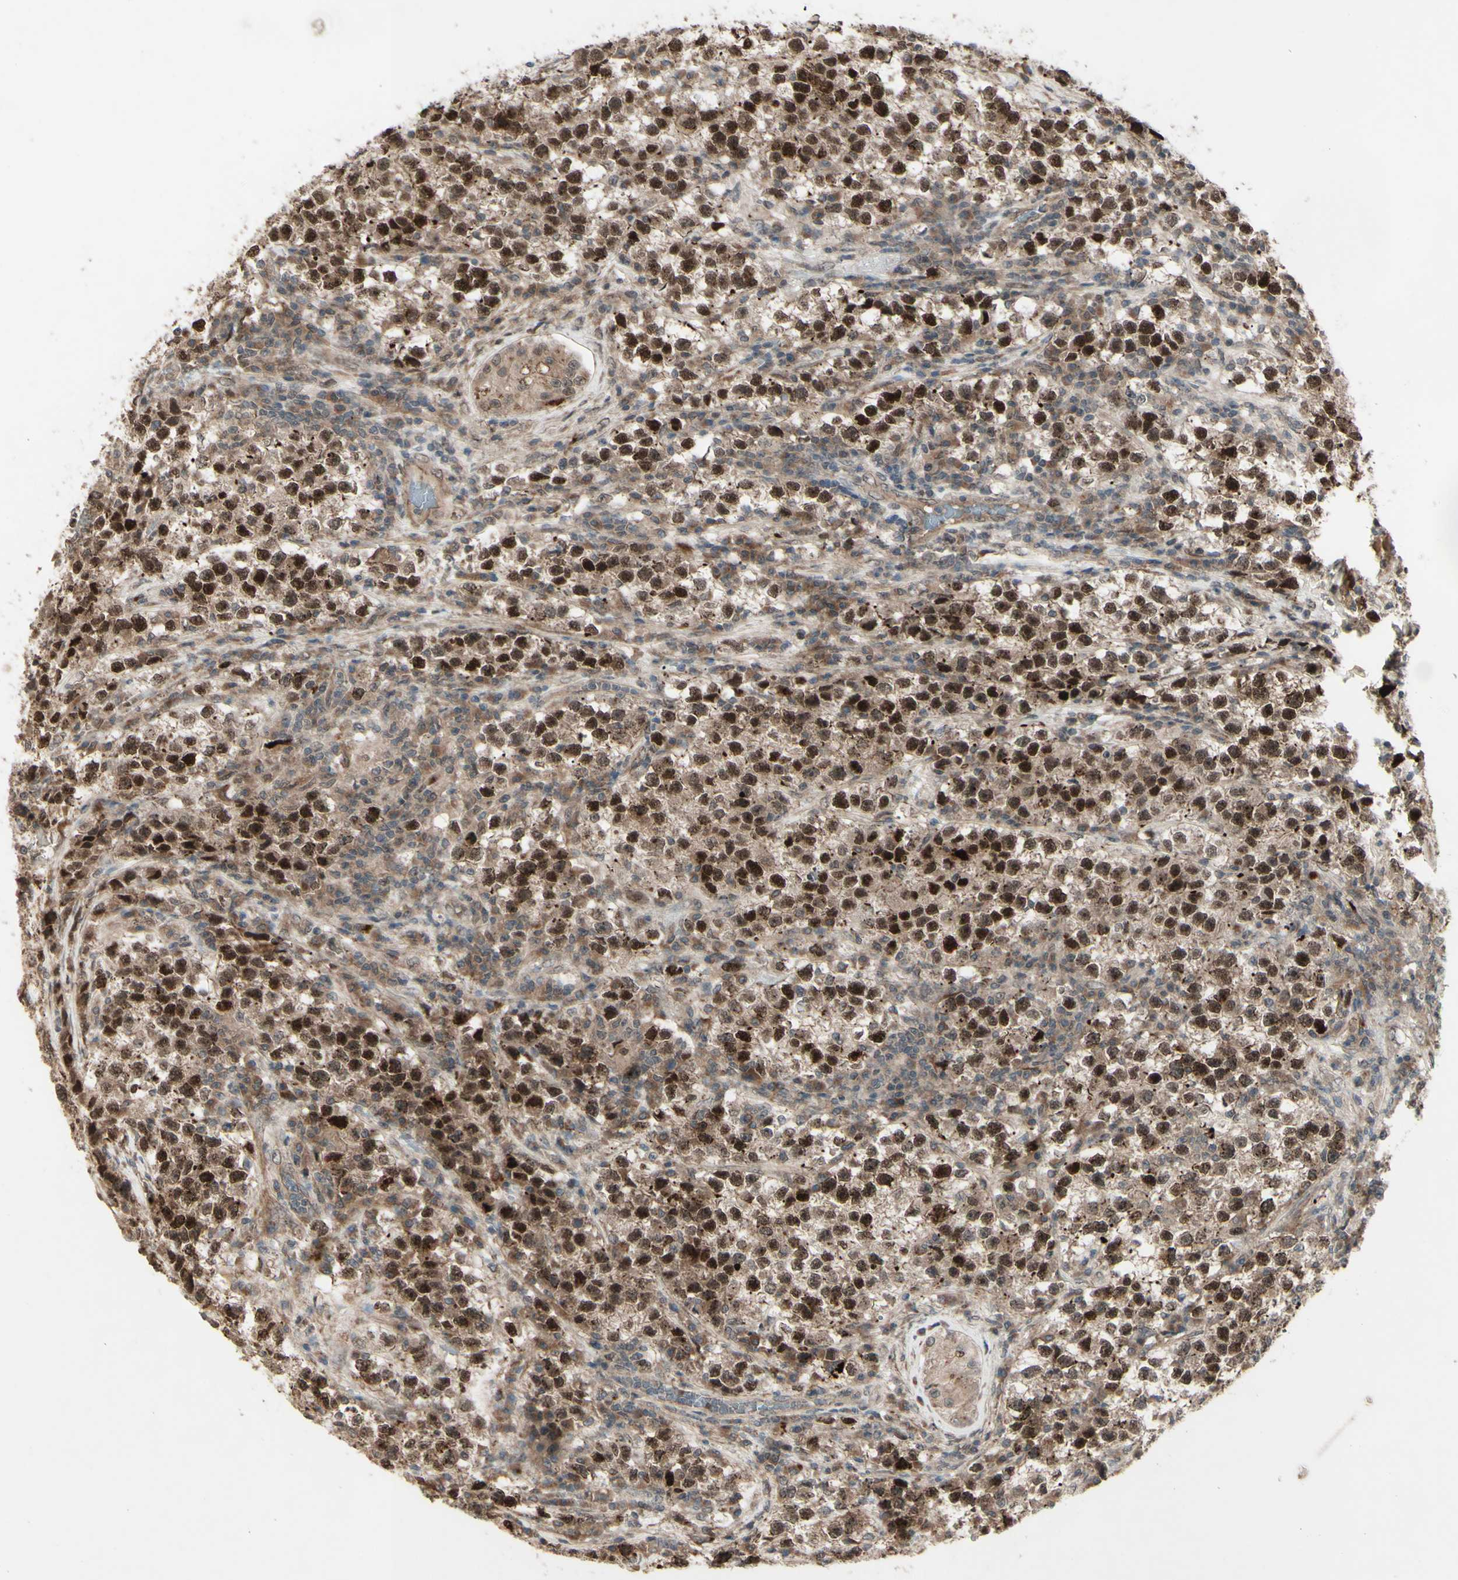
{"staining": {"intensity": "strong", "quantity": ">75%", "location": "cytoplasmic/membranous,nuclear"}, "tissue": "testis cancer", "cell_type": "Tumor cells", "image_type": "cancer", "snomed": [{"axis": "morphology", "description": "Seminoma, NOS"}, {"axis": "topography", "description": "Testis"}], "caption": "Strong cytoplasmic/membranous and nuclear positivity for a protein is identified in approximately >75% of tumor cells of testis cancer (seminoma) using immunohistochemistry (IHC).", "gene": "MLF2", "patient": {"sex": "male", "age": 22}}